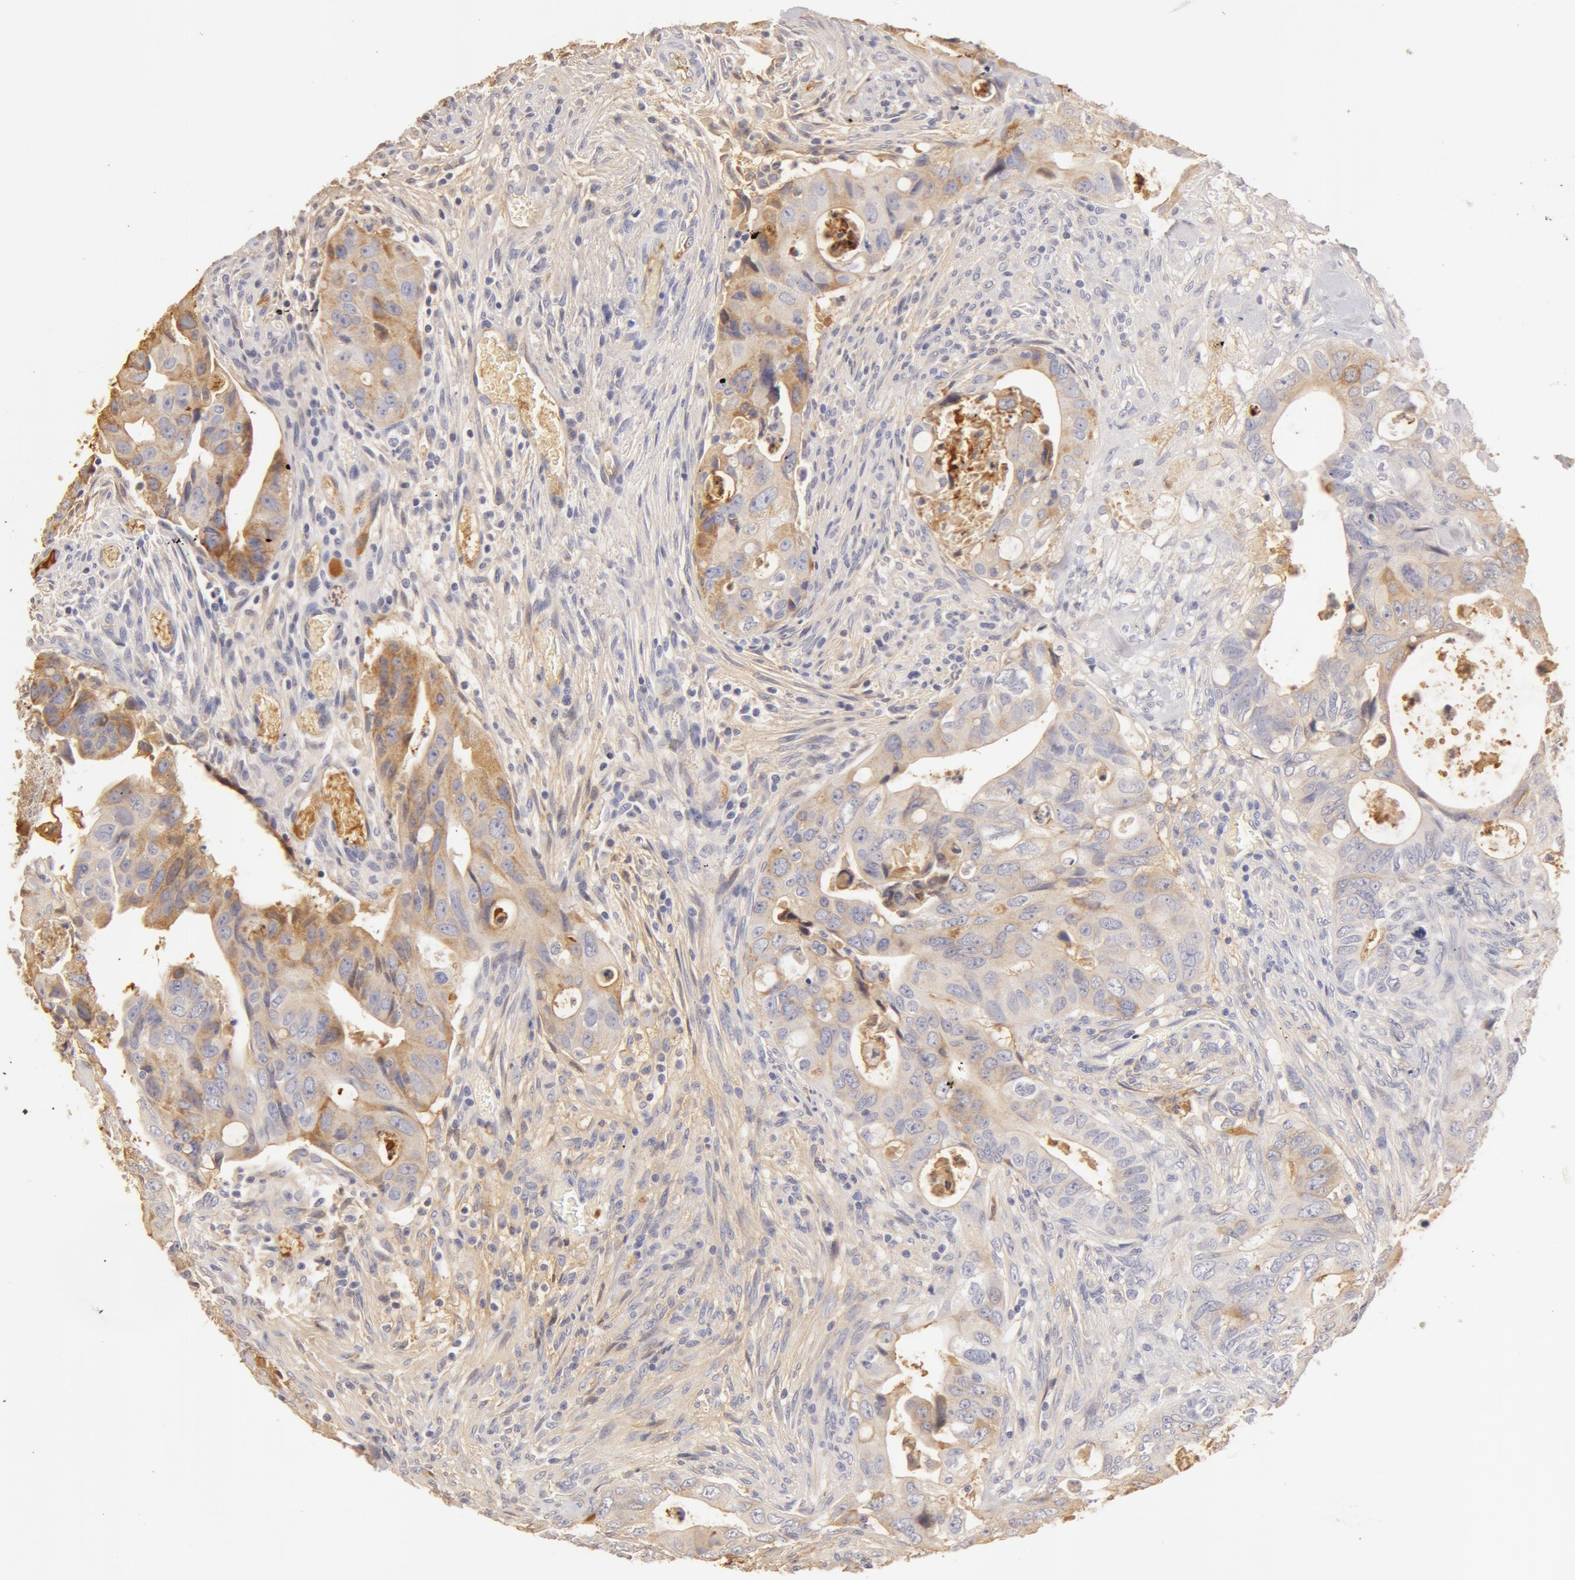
{"staining": {"intensity": "weak", "quantity": ">75%", "location": "cytoplasmic/membranous"}, "tissue": "colorectal cancer", "cell_type": "Tumor cells", "image_type": "cancer", "snomed": [{"axis": "morphology", "description": "Adenocarcinoma, NOS"}, {"axis": "topography", "description": "Rectum"}], "caption": "This is an image of immunohistochemistry (IHC) staining of colorectal cancer (adenocarcinoma), which shows weak positivity in the cytoplasmic/membranous of tumor cells.", "gene": "TF", "patient": {"sex": "female", "age": 57}}